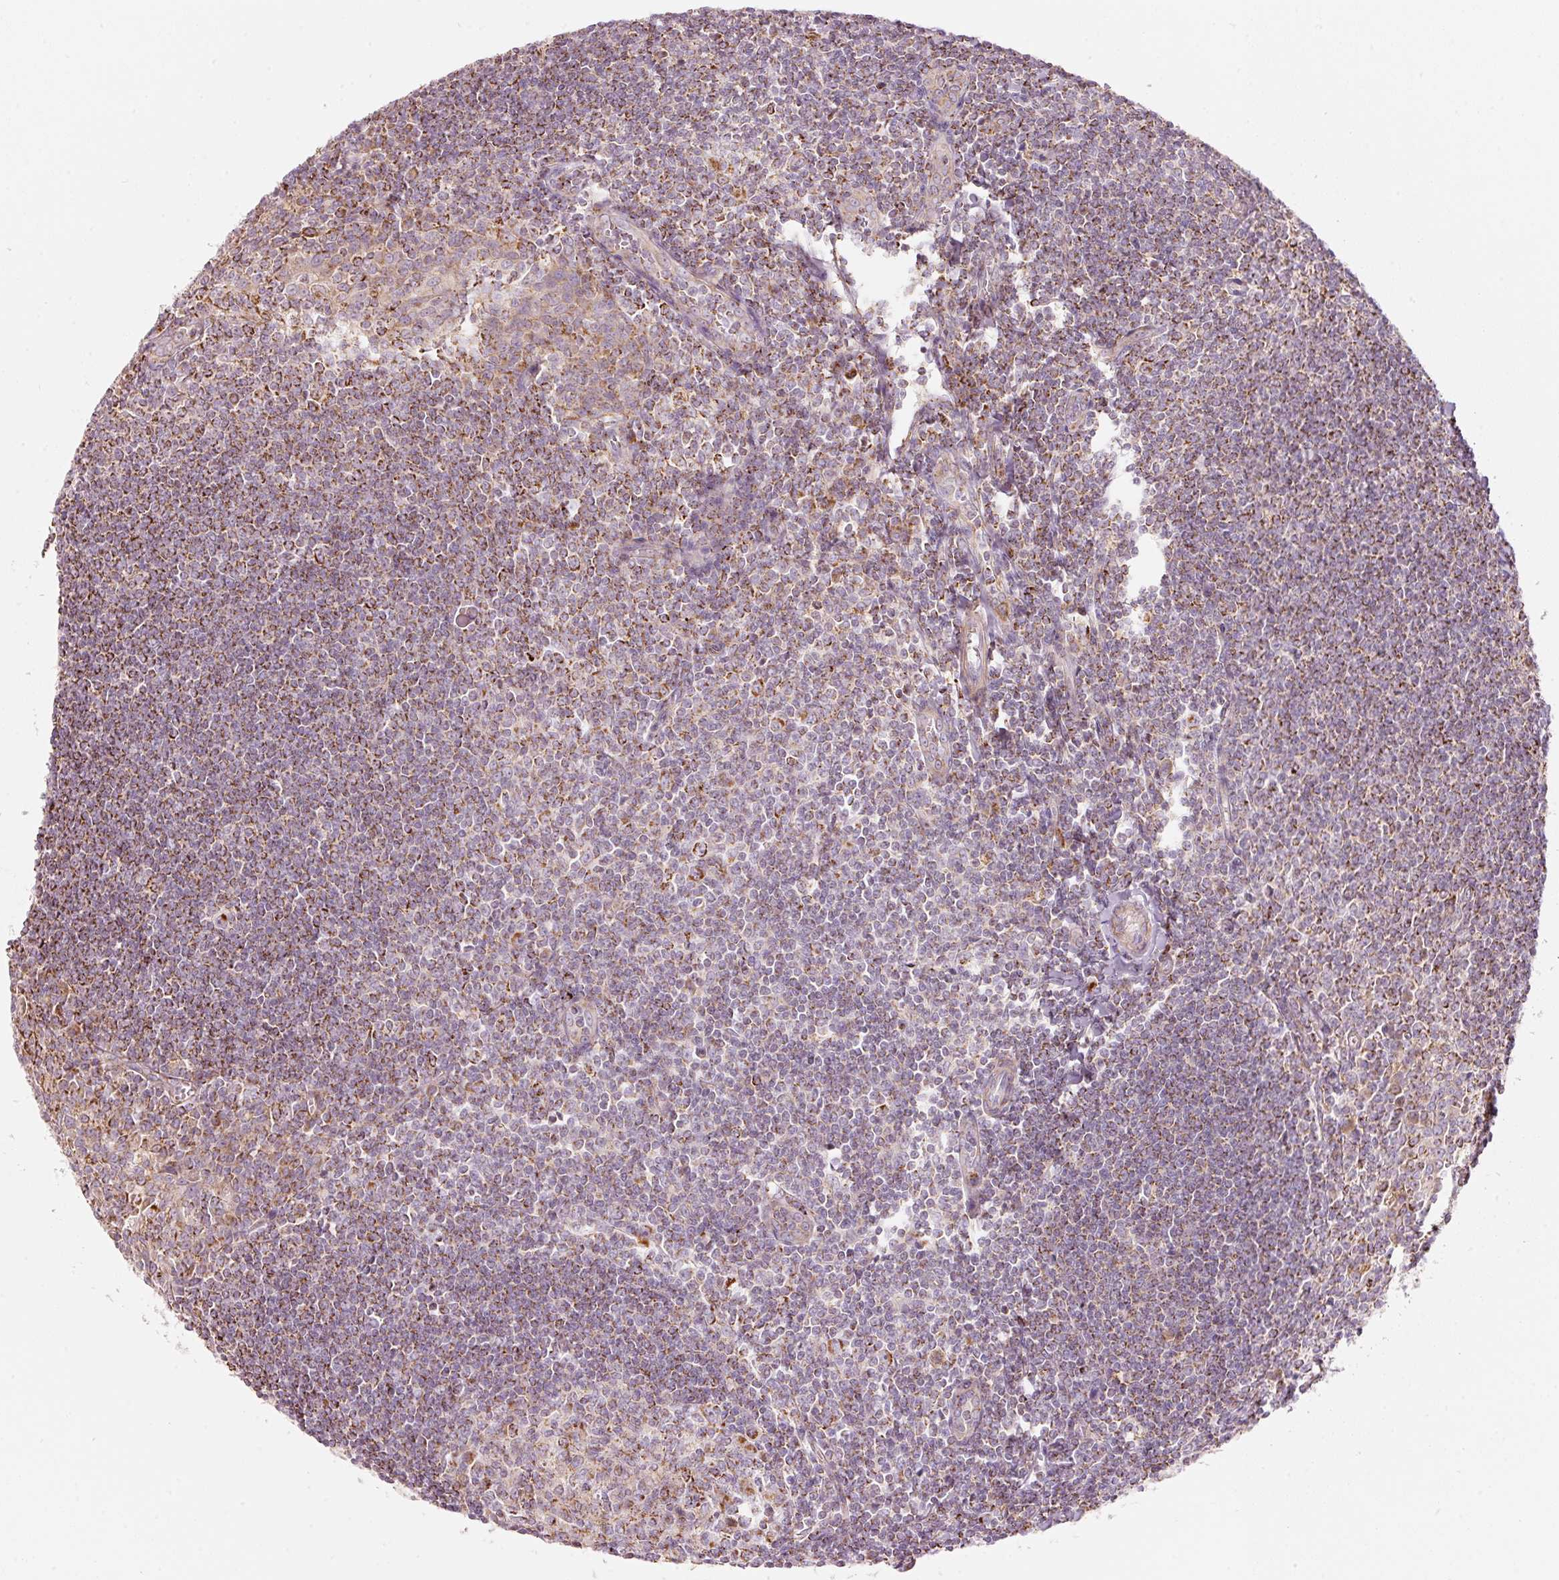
{"staining": {"intensity": "strong", "quantity": "25%-75%", "location": "cytoplasmic/membranous"}, "tissue": "tonsil", "cell_type": "Germinal center cells", "image_type": "normal", "snomed": [{"axis": "morphology", "description": "Normal tissue, NOS"}, {"axis": "topography", "description": "Tonsil"}], "caption": "This histopathology image reveals normal tonsil stained with IHC to label a protein in brown. The cytoplasmic/membranous of germinal center cells show strong positivity for the protein. Nuclei are counter-stained blue.", "gene": "C17orf98", "patient": {"sex": "male", "age": 27}}